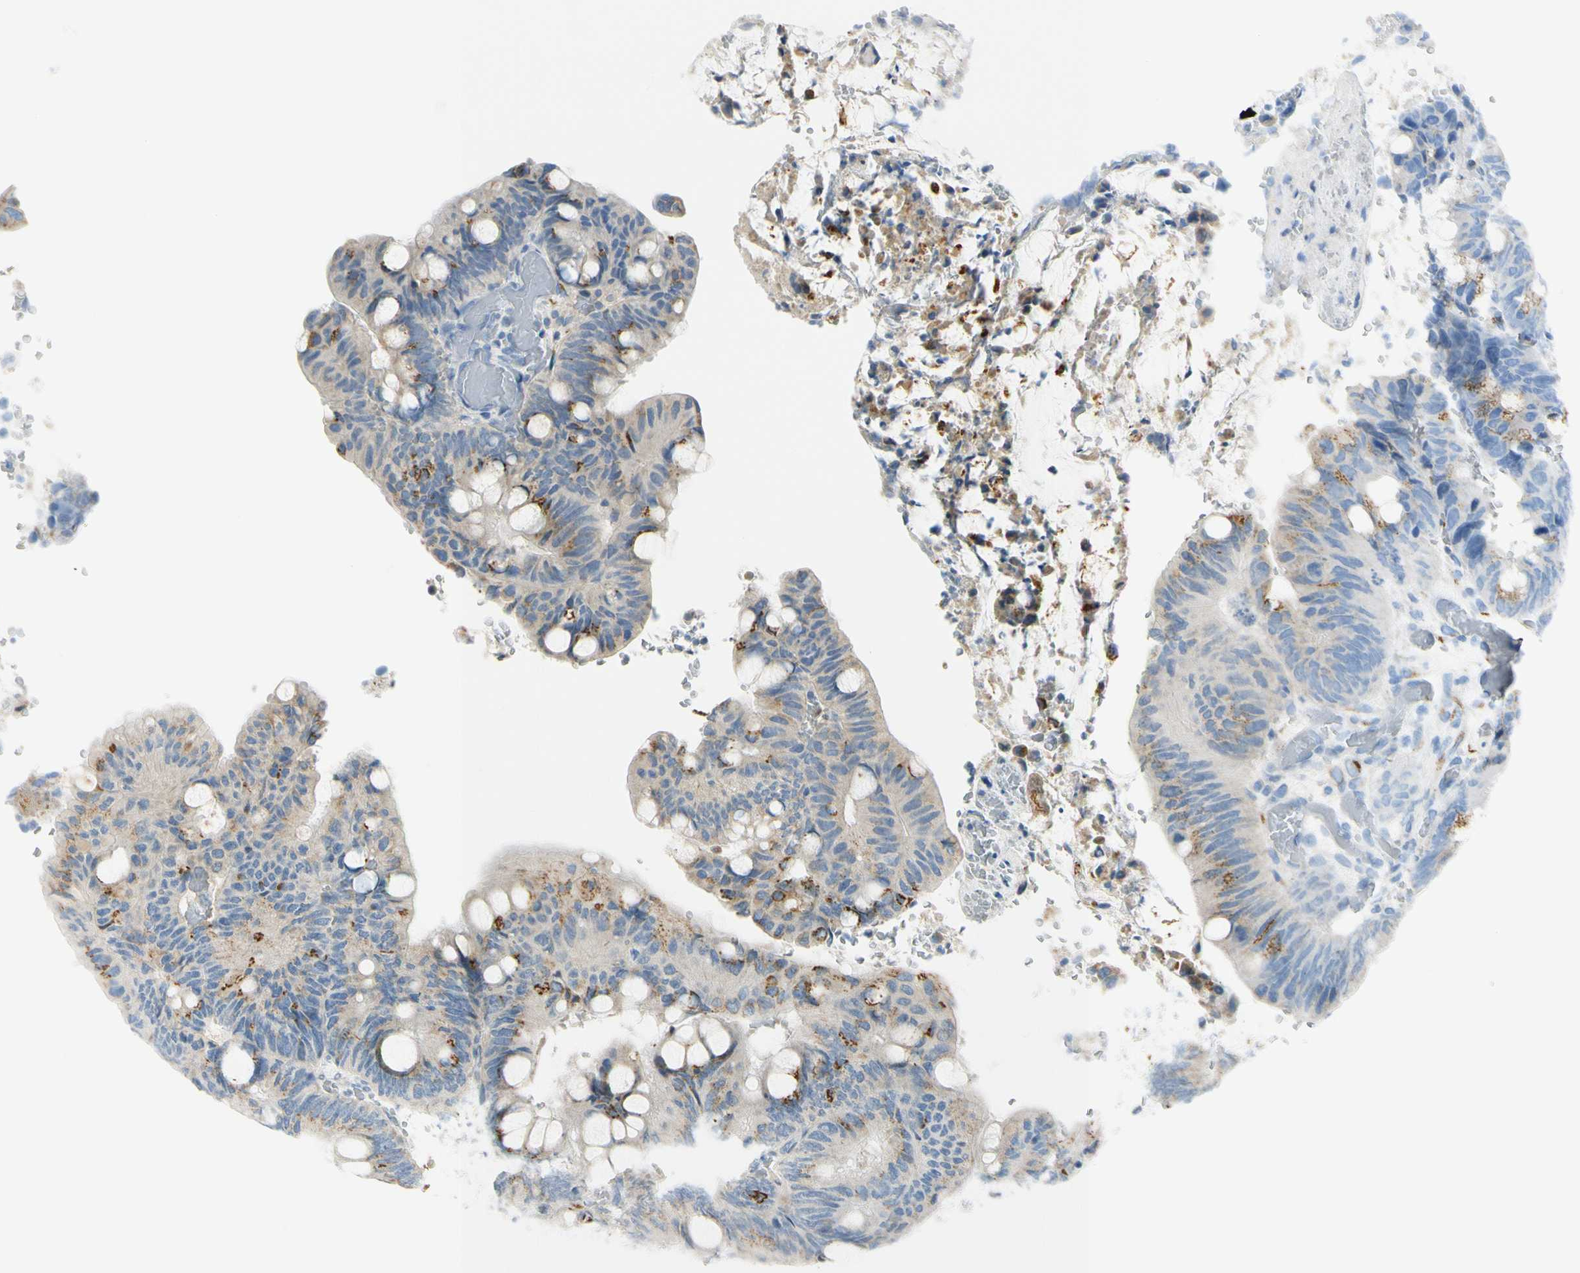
{"staining": {"intensity": "moderate", "quantity": "<25%", "location": "cytoplasmic/membranous"}, "tissue": "colorectal cancer", "cell_type": "Tumor cells", "image_type": "cancer", "snomed": [{"axis": "morphology", "description": "Normal tissue, NOS"}, {"axis": "morphology", "description": "Adenocarcinoma, NOS"}, {"axis": "topography", "description": "Rectum"}, {"axis": "topography", "description": "Peripheral nerve tissue"}], "caption": "Protein staining displays moderate cytoplasmic/membranous staining in approximately <25% of tumor cells in adenocarcinoma (colorectal). The protein is stained brown, and the nuclei are stained in blue (DAB (3,3'-diaminobenzidine) IHC with brightfield microscopy, high magnification).", "gene": "GALNT5", "patient": {"sex": "male", "age": 92}}